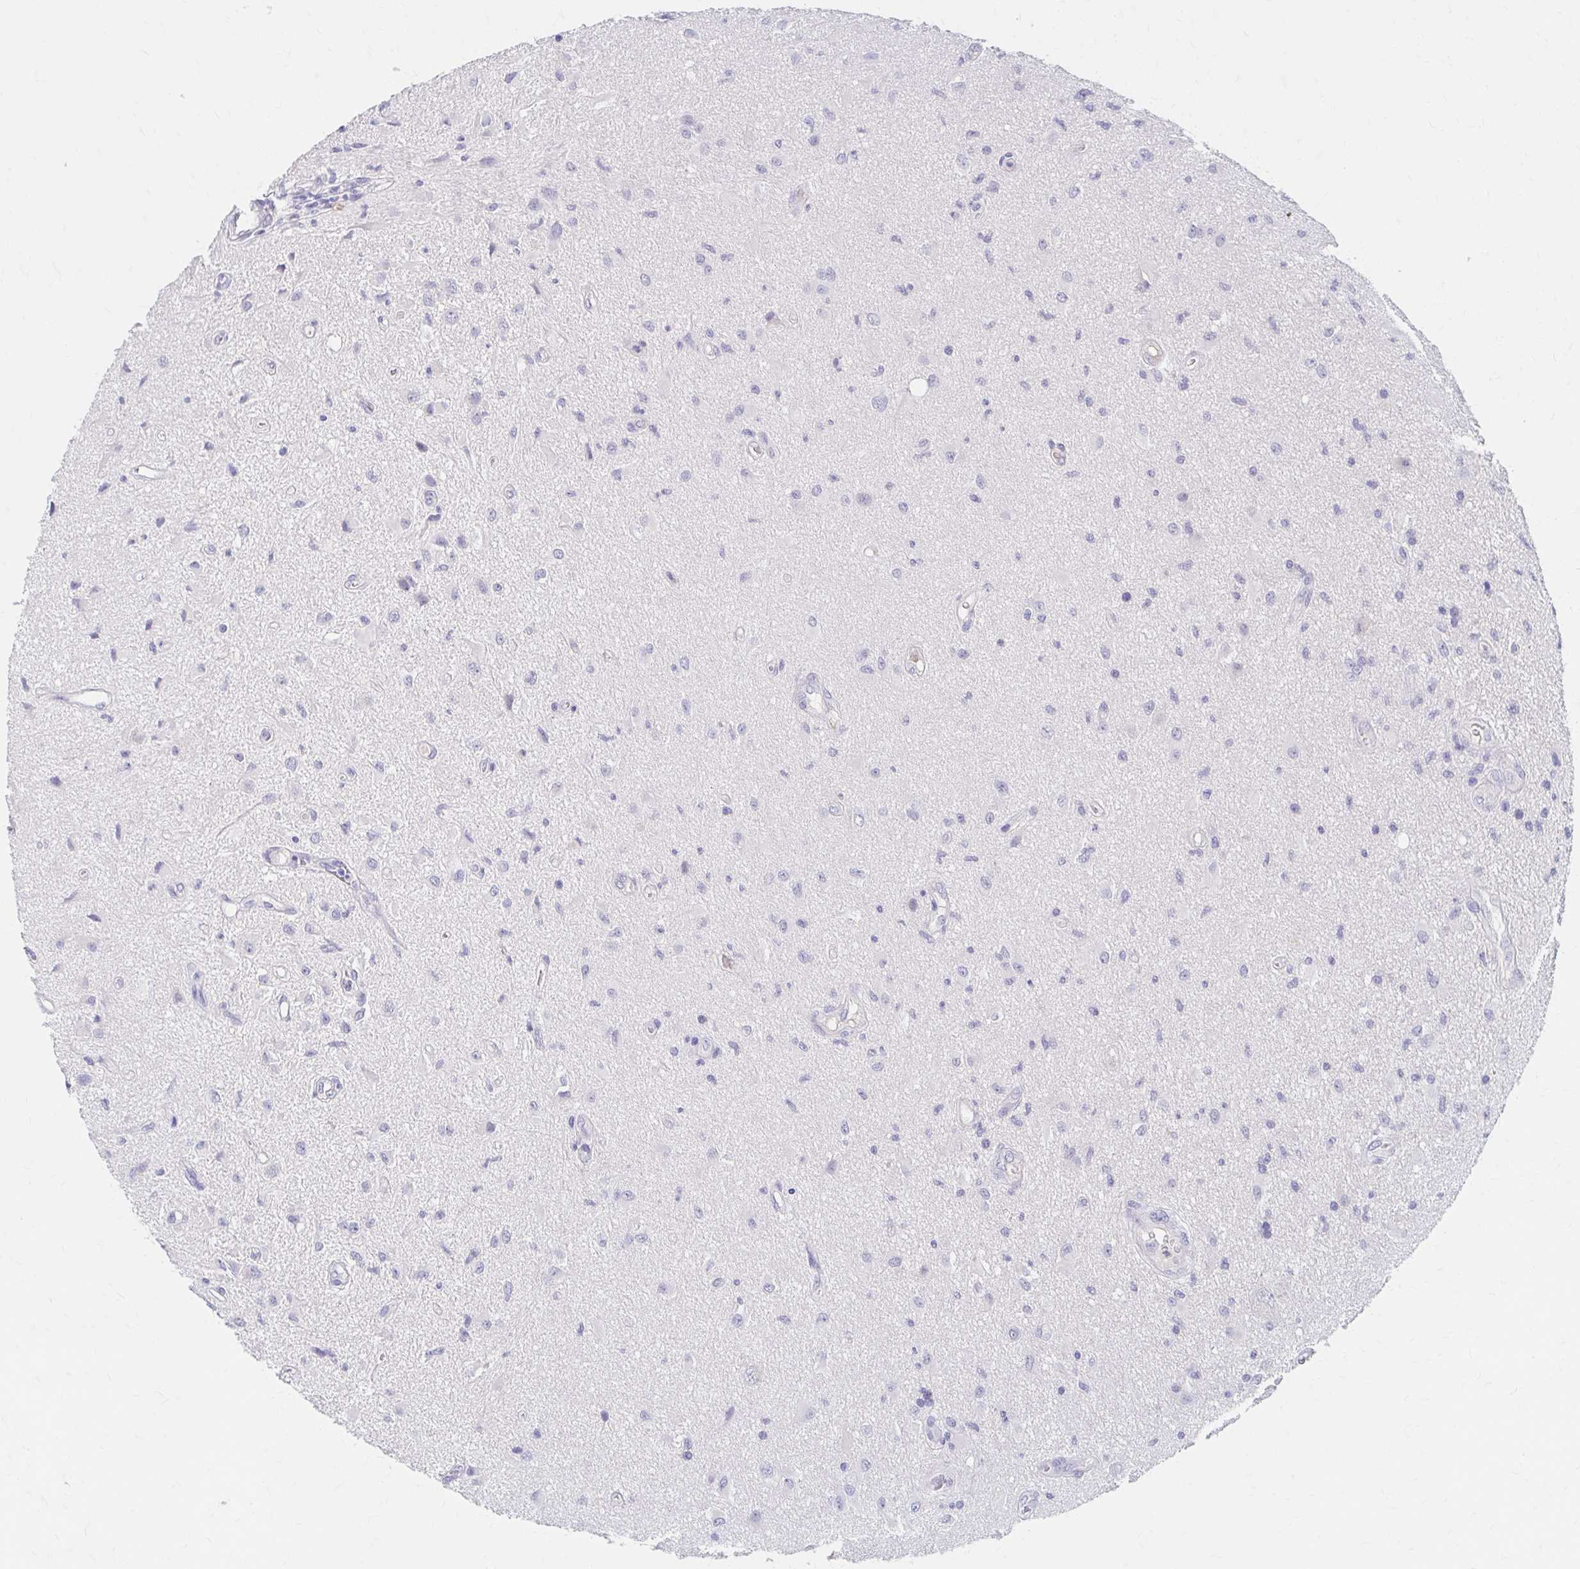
{"staining": {"intensity": "negative", "quantity": "none", "location": "none"}, "tissue": "glioma", "cell_type": "Tumor cells", "image_type": "cancer", "snomed": [{"axis": "morphology", "description": "Glioma, malignant, High grade"}, {"axis": "topography", "description": "Brain"}], "caption": "Tumor cells are negative for brown protein staining in glioma.", "gene": "AZGP1", "patient": {"sex": "male", "age": 67}}